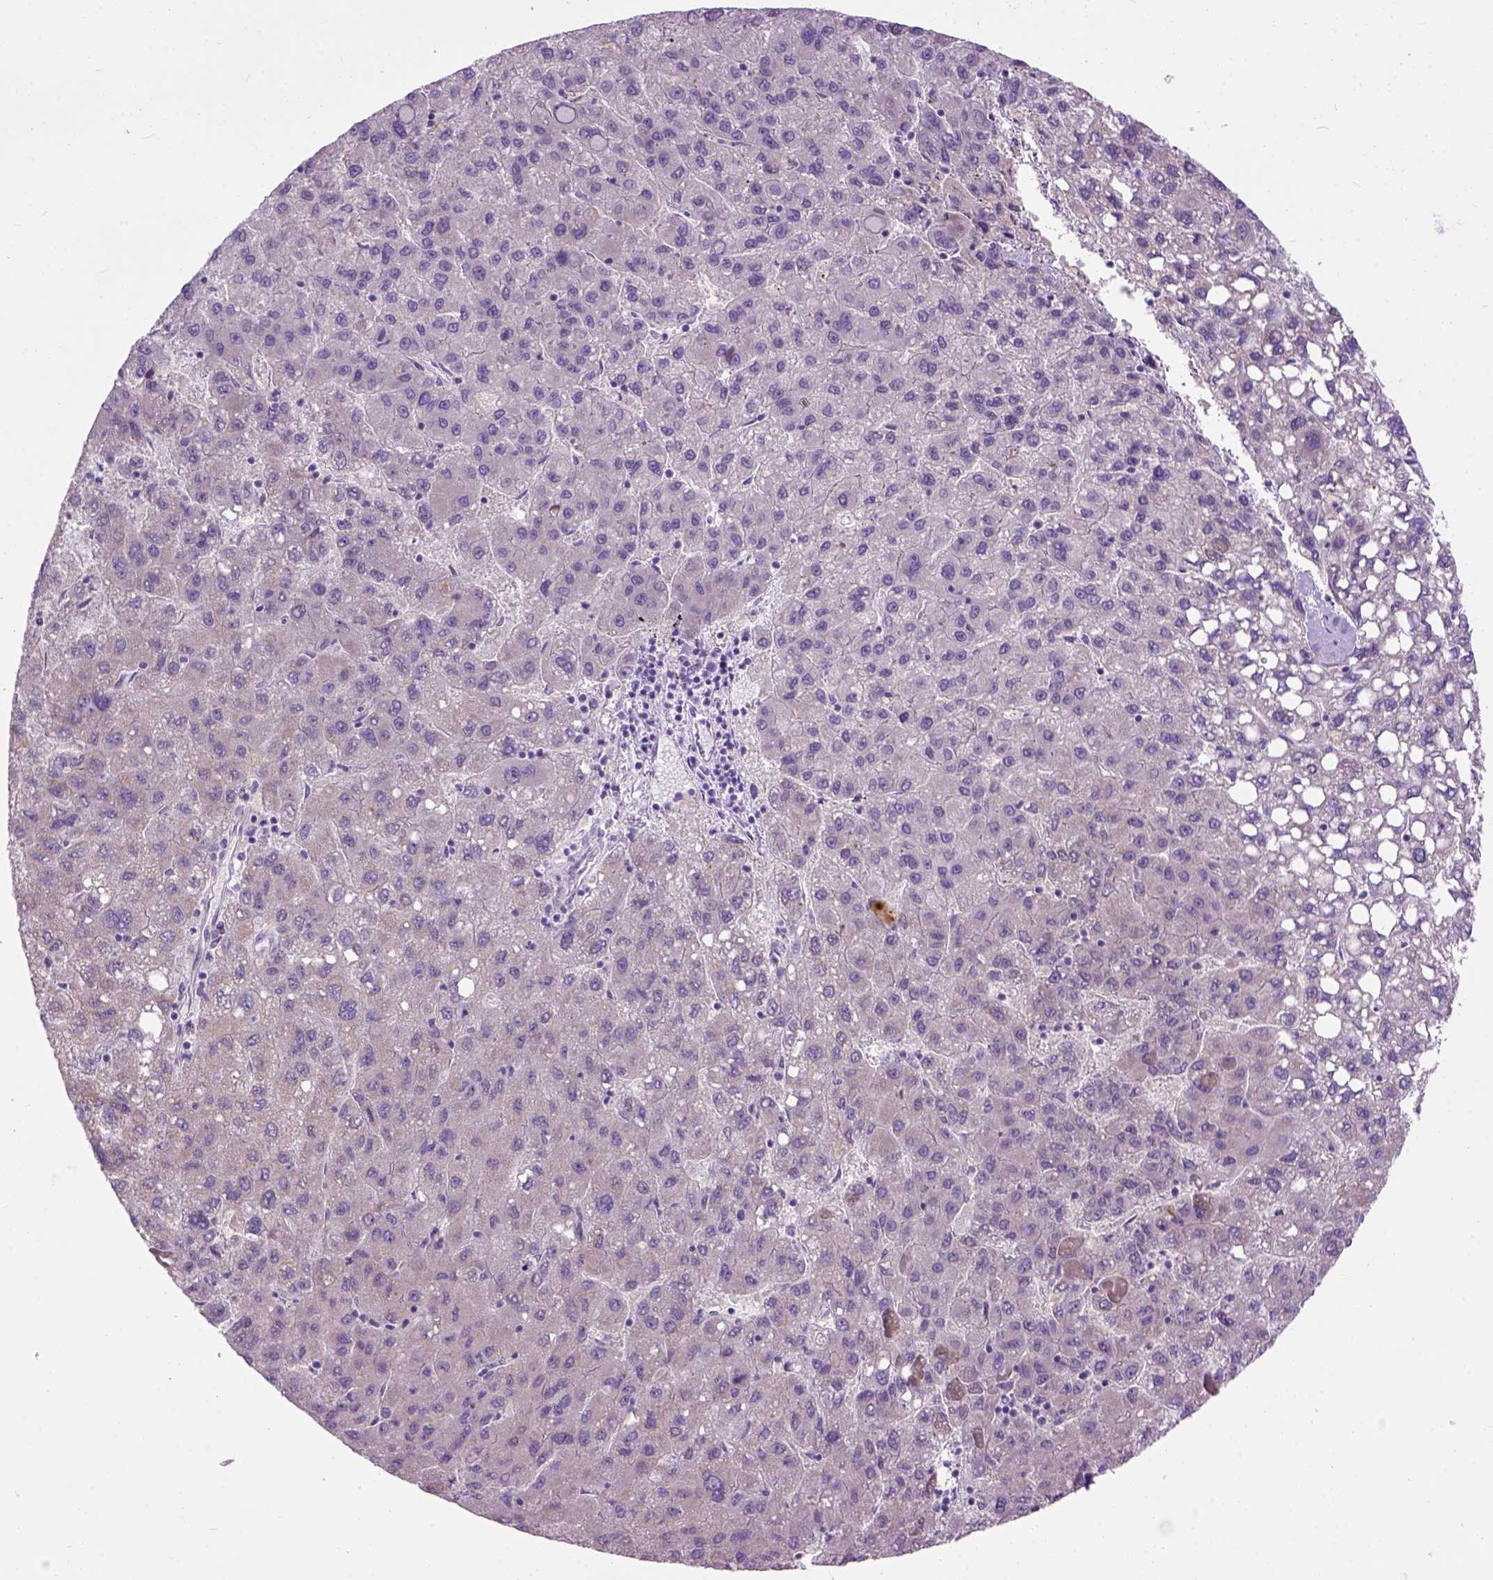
{"staining": {"intensity": "negative", "quantity": "none", "location": "none"}, "tissue": "liver cancer", "cell_type": "Tumor cells", "image_type": "cancer", "snomed": [{"axis": "morphology", "description": "Carcinoma, Hepatocellular, NOS"}, {"axis": "topography", "description": "Liver"}], "caption": "Immunohistochemical staining of human liver hepatocellular carcinoma displays no significant positivity in tumor cells. Brightfield microscopy of immunohistochemistry (IHC) stained with DAB (3,3'-diaminobenzidine) (brown) and hematoxylin (blue), captured at high magnification.", "gene": "MAPT", "patient": {"sex": "female", "age": 82}}